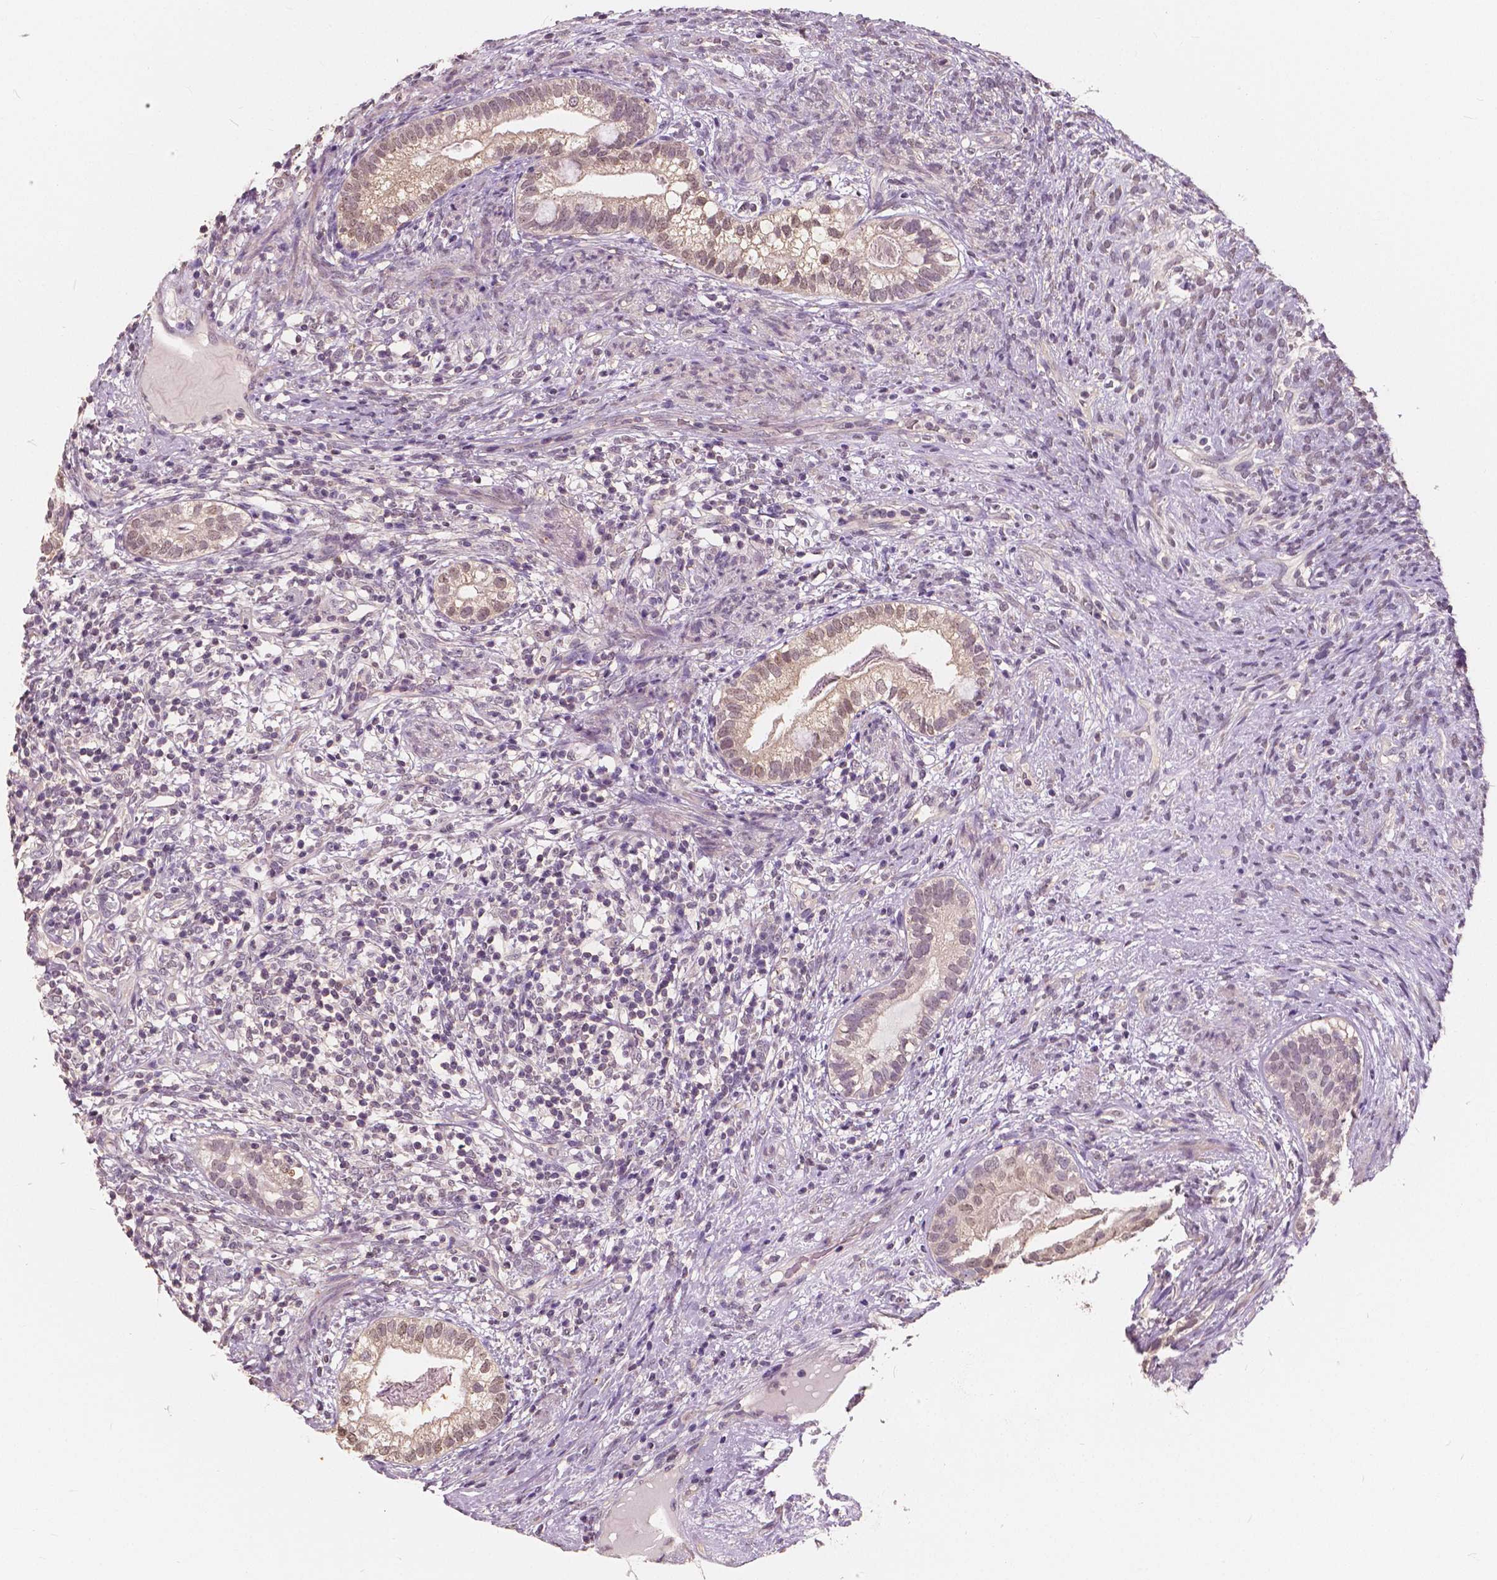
{"staining": {"intensity": "negative", "quantity": "none", "location": "none"}, "tissue": "testis cancer", "cell_type": "Tumor cells", "image_type": "cancer", "snomed": [{"axis": "morphology", "description": "Seminoma, NOS"}, {"axis": "morphology", "description": "Carcinoma, Embryonal, NOS"}, {"axis": "topography", "description": "Testis"}], "caption": "DAB immunohistochemical staining of testis cancer (seminoma) exhibits no significant staining in tumor cells.", "gene": "SAT2", "patient": {"sex": "male", "age": 41}}